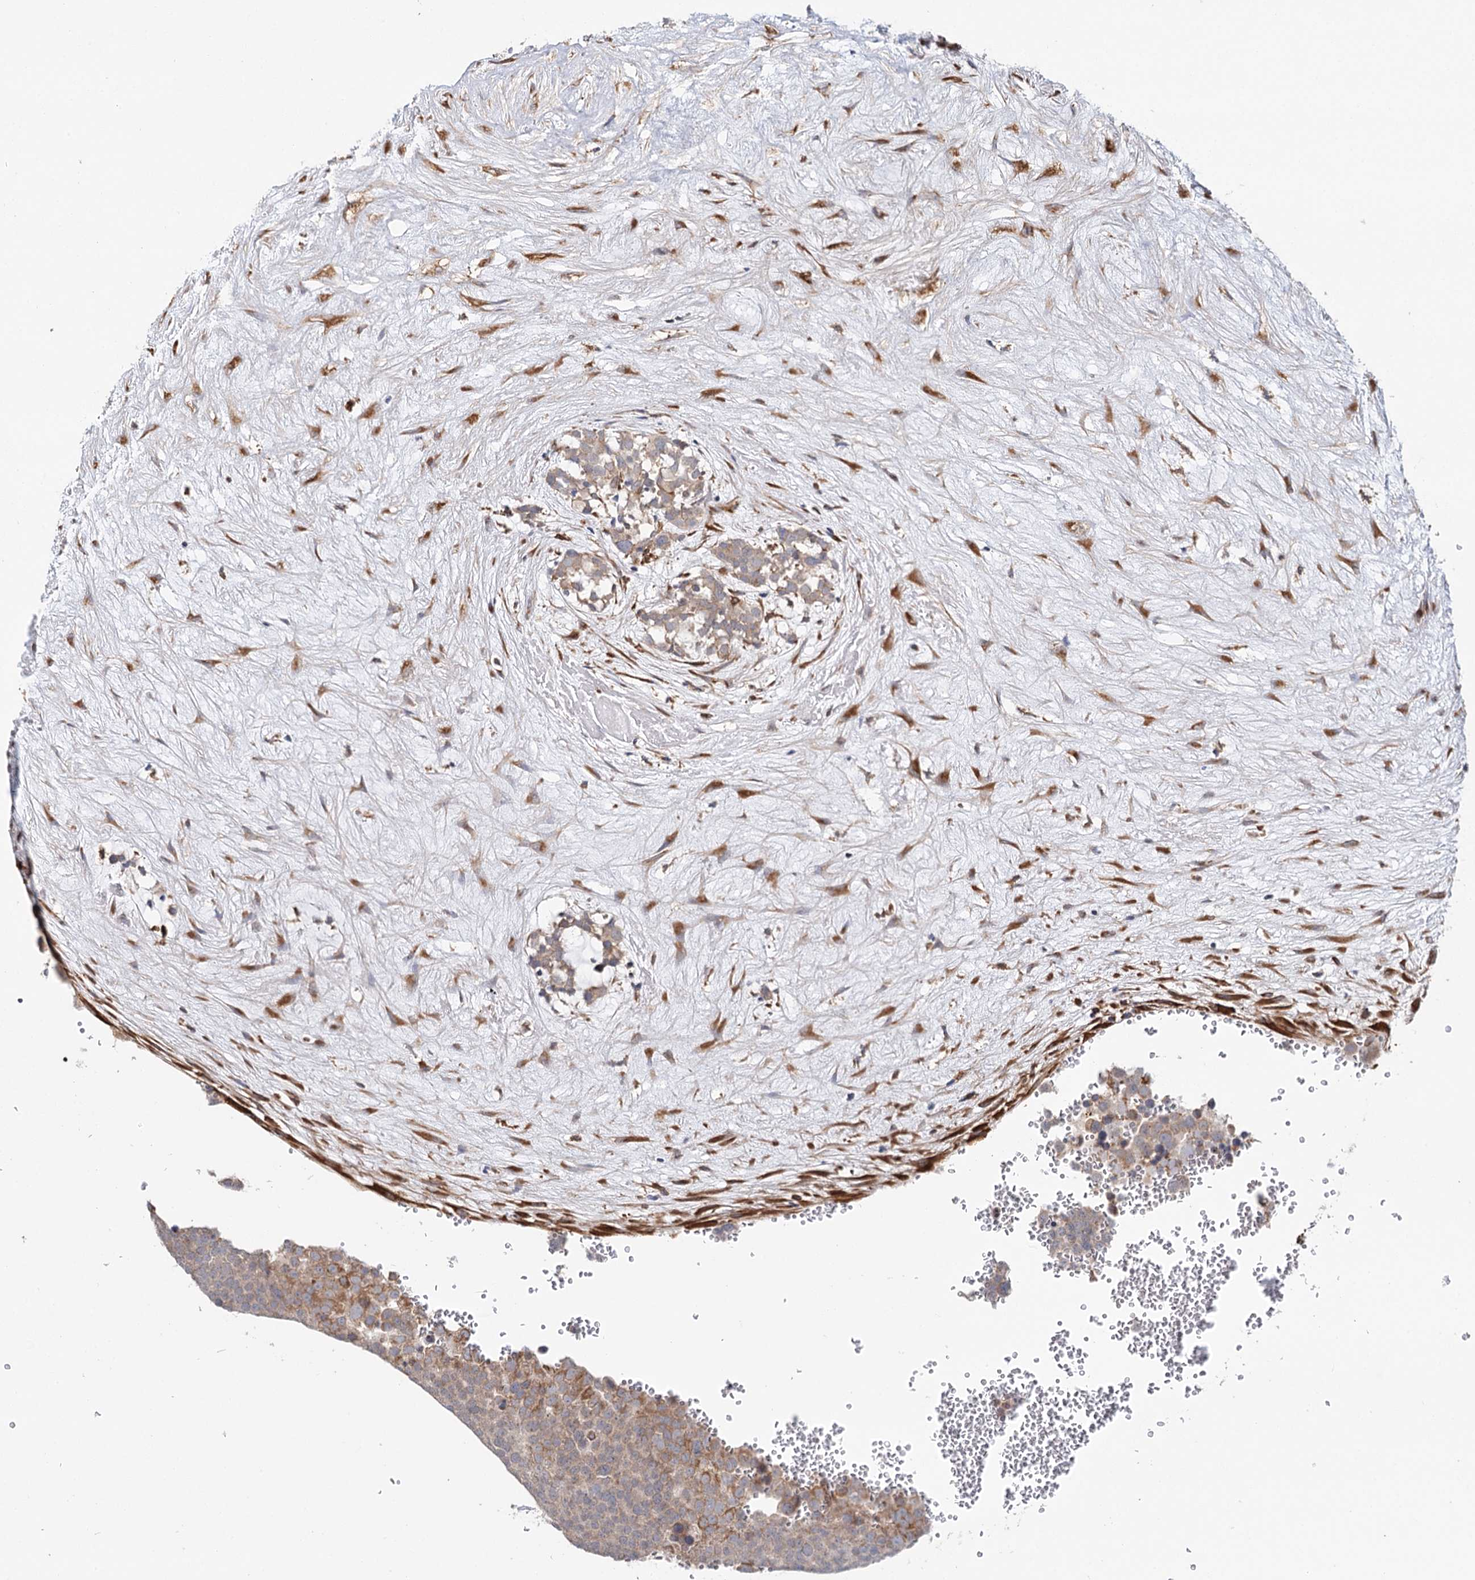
{"staining": {"intensity": "strong", "quantity": "<25%", "location": "cytoplasmic/membranous"}, "tissue": "testis cancer", "cell_type": "Tumor cells", "image_type": "cancer", "snomed": [{"axis": "morphology", "description": "Seminoma, NOS"}, {"axis": "topography", "description": "Testis"}], "caption": "The micrograph demonstrates staining of seminoma (testis), revealing strong cytoplasmic/membranous protein positivity (brown color) within tumor cells. (DAB IHC, brown staining for protein, blue staining for nuclei).", "gene": "VEGFA", "patient": {"sex": "male", "age": 71}}